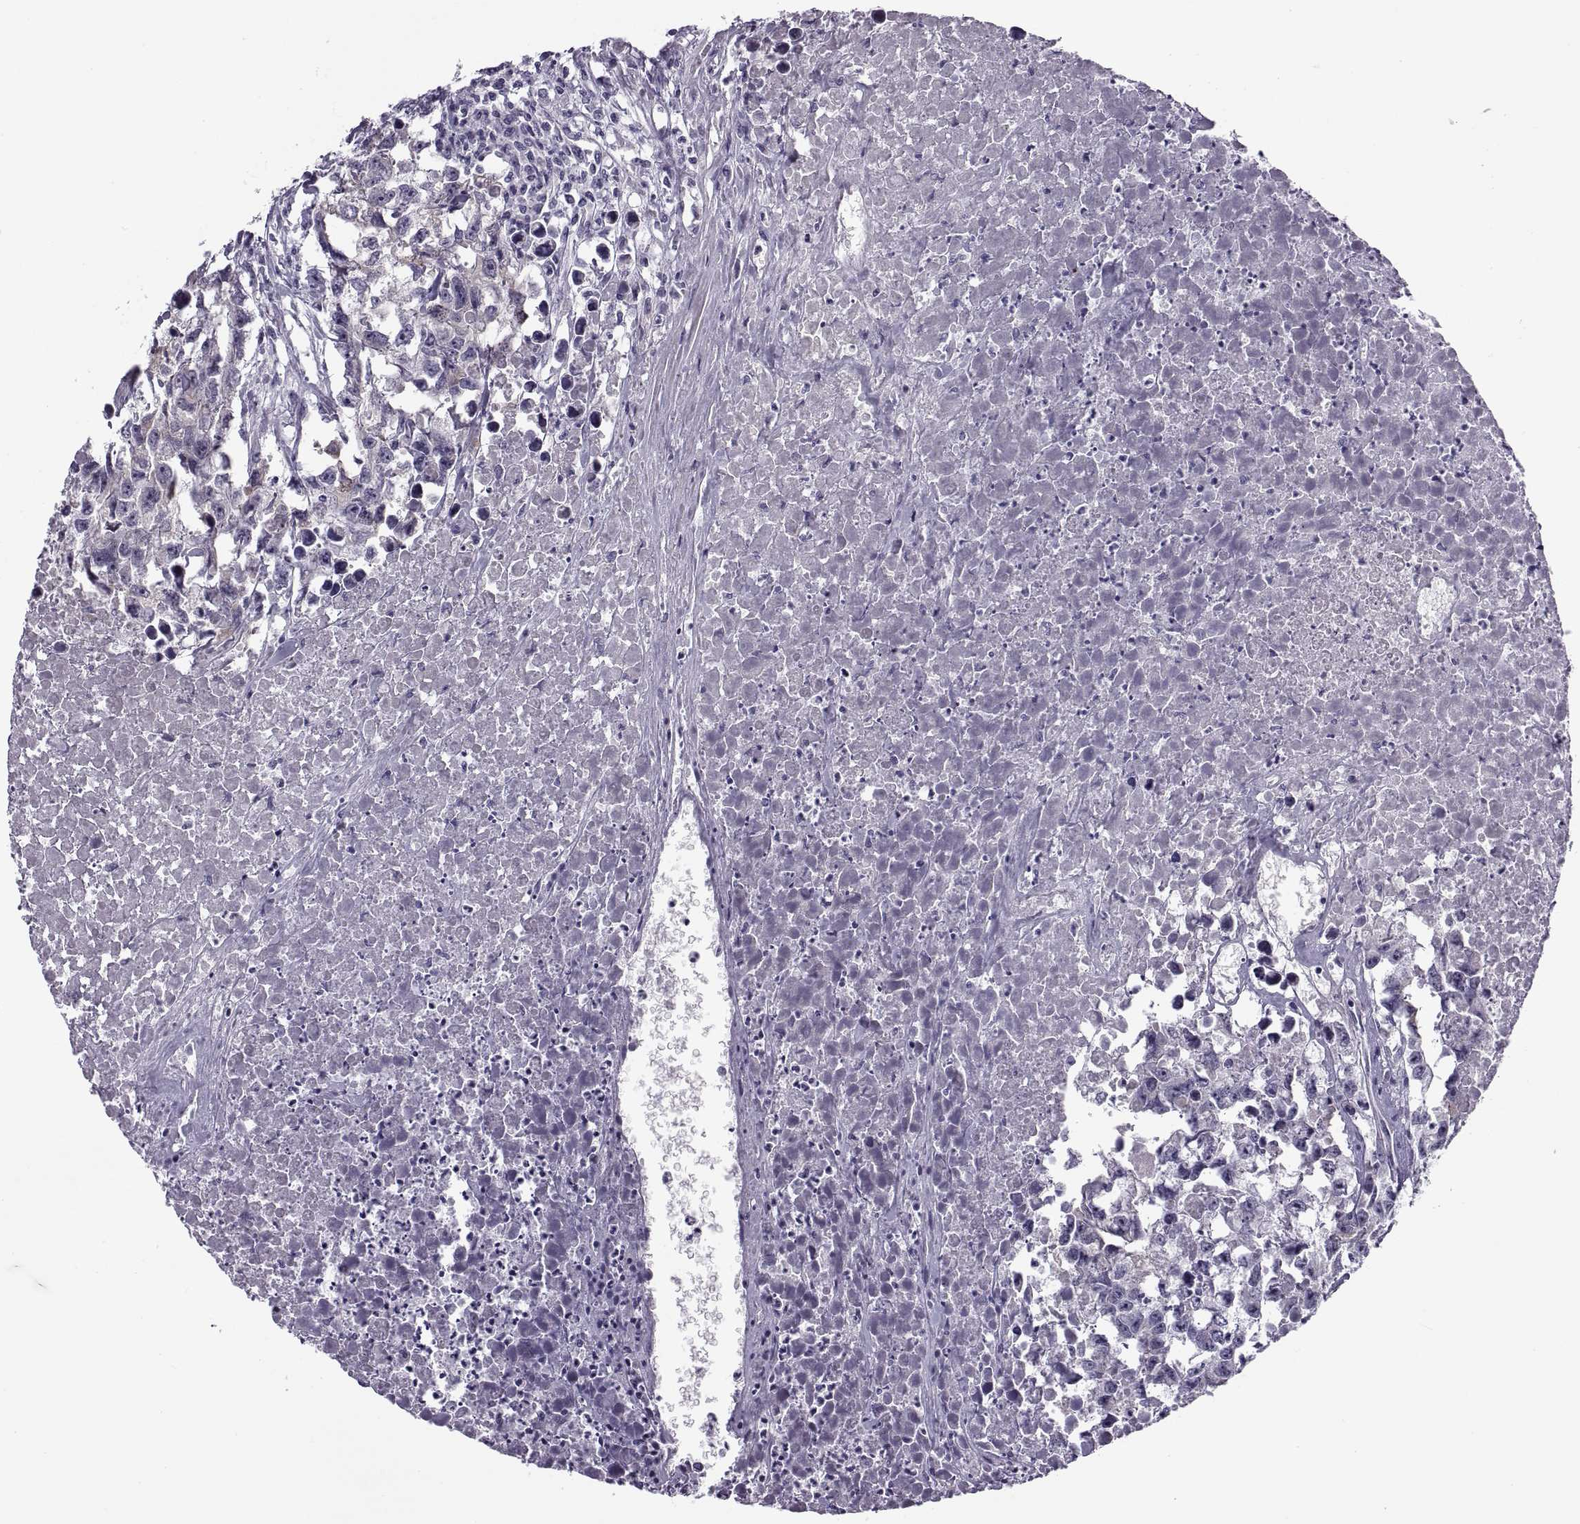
{"staining": {"intensity": "weak", "quantity": "<25%", "location": "cytoplasmic/membranous"}, "tissue": "testis cancer", "cell_type": "Tumor cells", "image_type": "cancer", "snomed": [{"axis": "morphology", "description": "Carcinoma, Embryonal, NOS"}, {"axis": "morphology", "description": "Teratoma, malignant, NOS"}, {"axis": "topography", "description": "Testis"}], "caption": "Immunohistochemistry of human testis embryonal carcinoma shows no expression in tumor cells. Brightfield microscopy of immunohistochemistry (IHC) stained with DAB (3,3'-diaminobenzidine) (brown) and hematoxylin (blue), captured at high magnification.", "gene": "MAGEB1", "patient": {"sex": "male", "age": 44}}